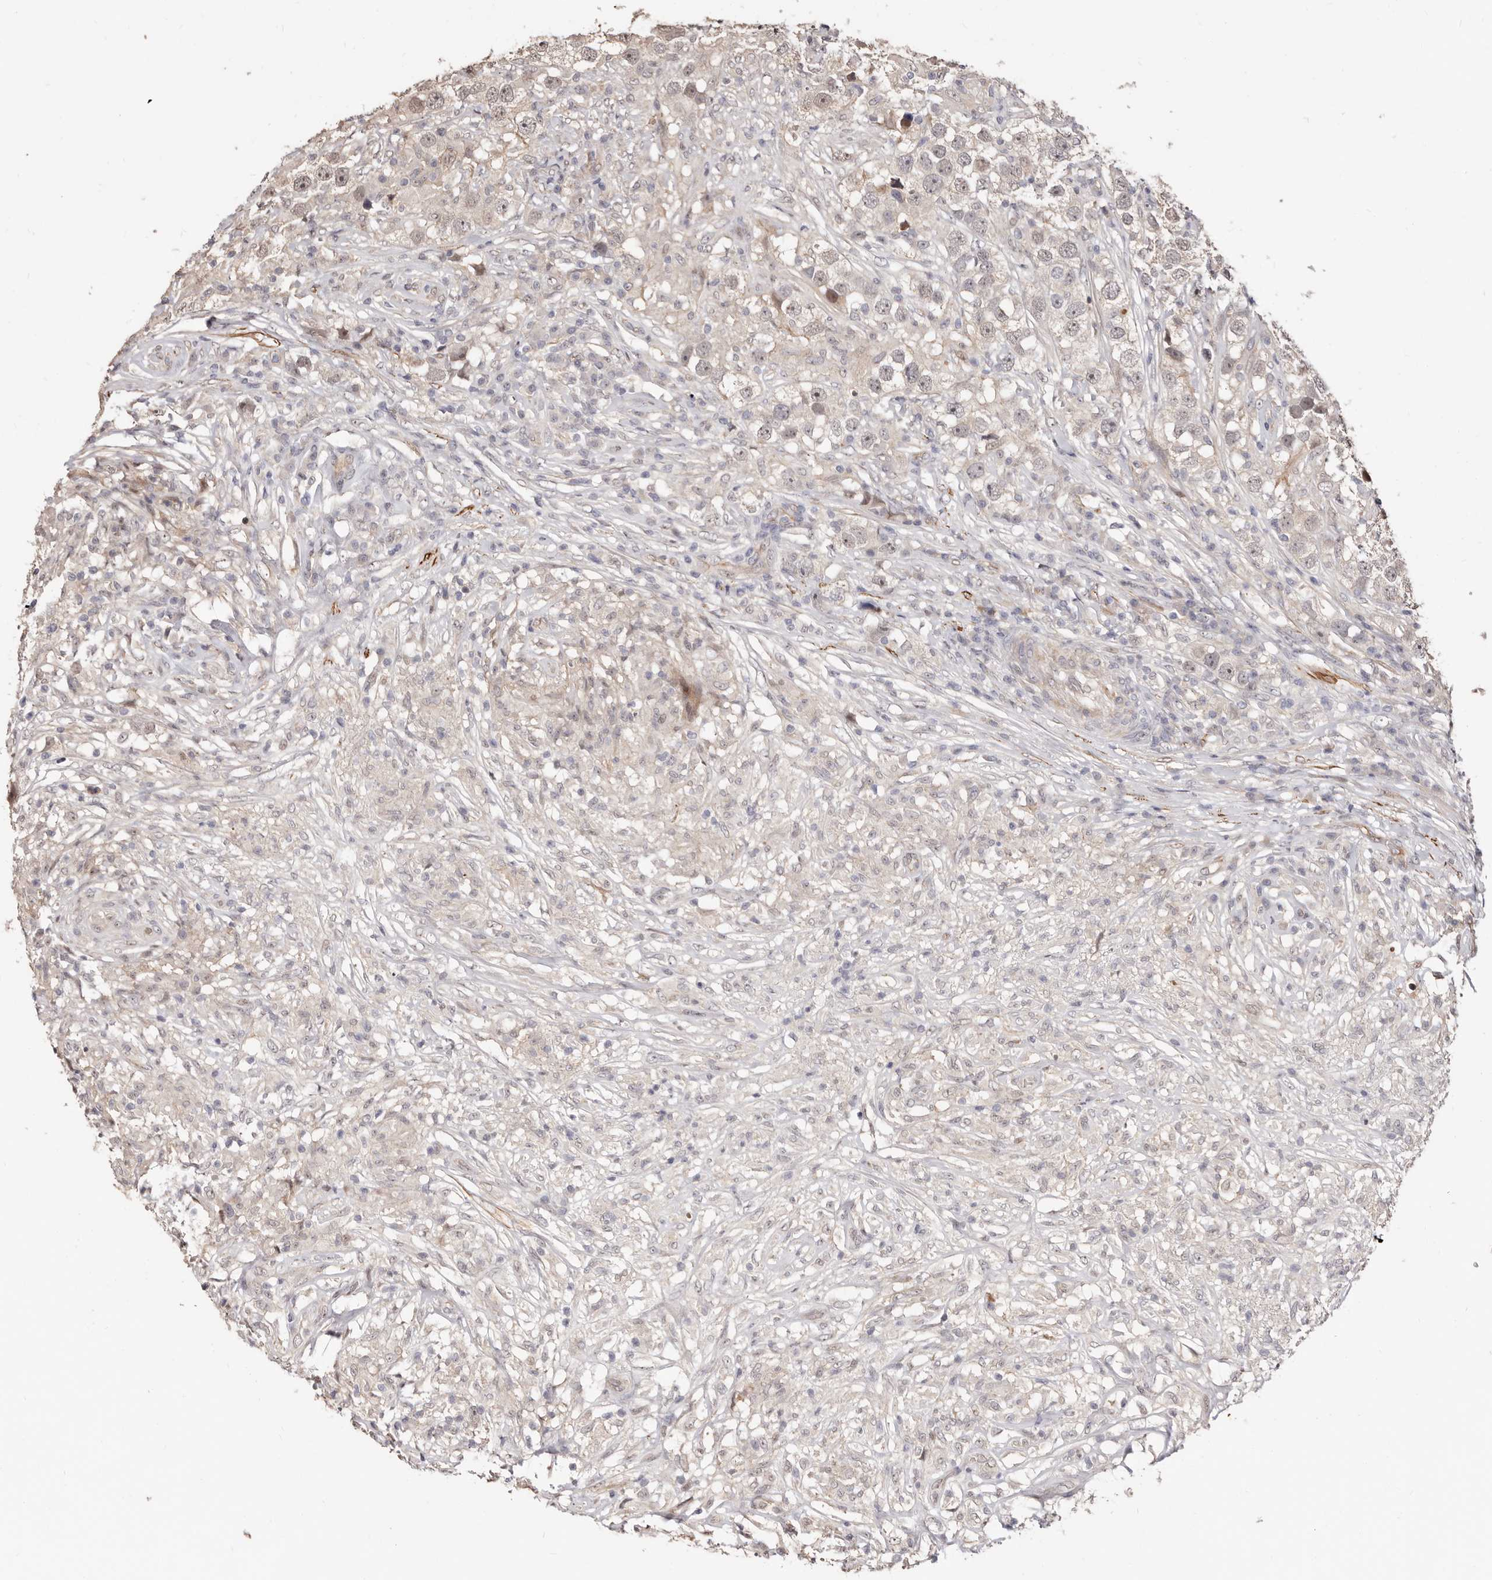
{"staining": {"intensity": "negative", "quantity": "none", "location": "none"}, "tissue": "testis cancer", "cell_type": "Tumor cells", "image_type": "cancer", "snomed": [{"axis": "morphology", "description": "Seminoma, NOS"}, {"axis": "topography", "description": "Testis"}], "caption": "Immunohistochemical staining of testis seminoma exhibits no significant positivity in tumor cells.", "gene": "TRIP13", "patient": {"sex": "male", "age": 49}}